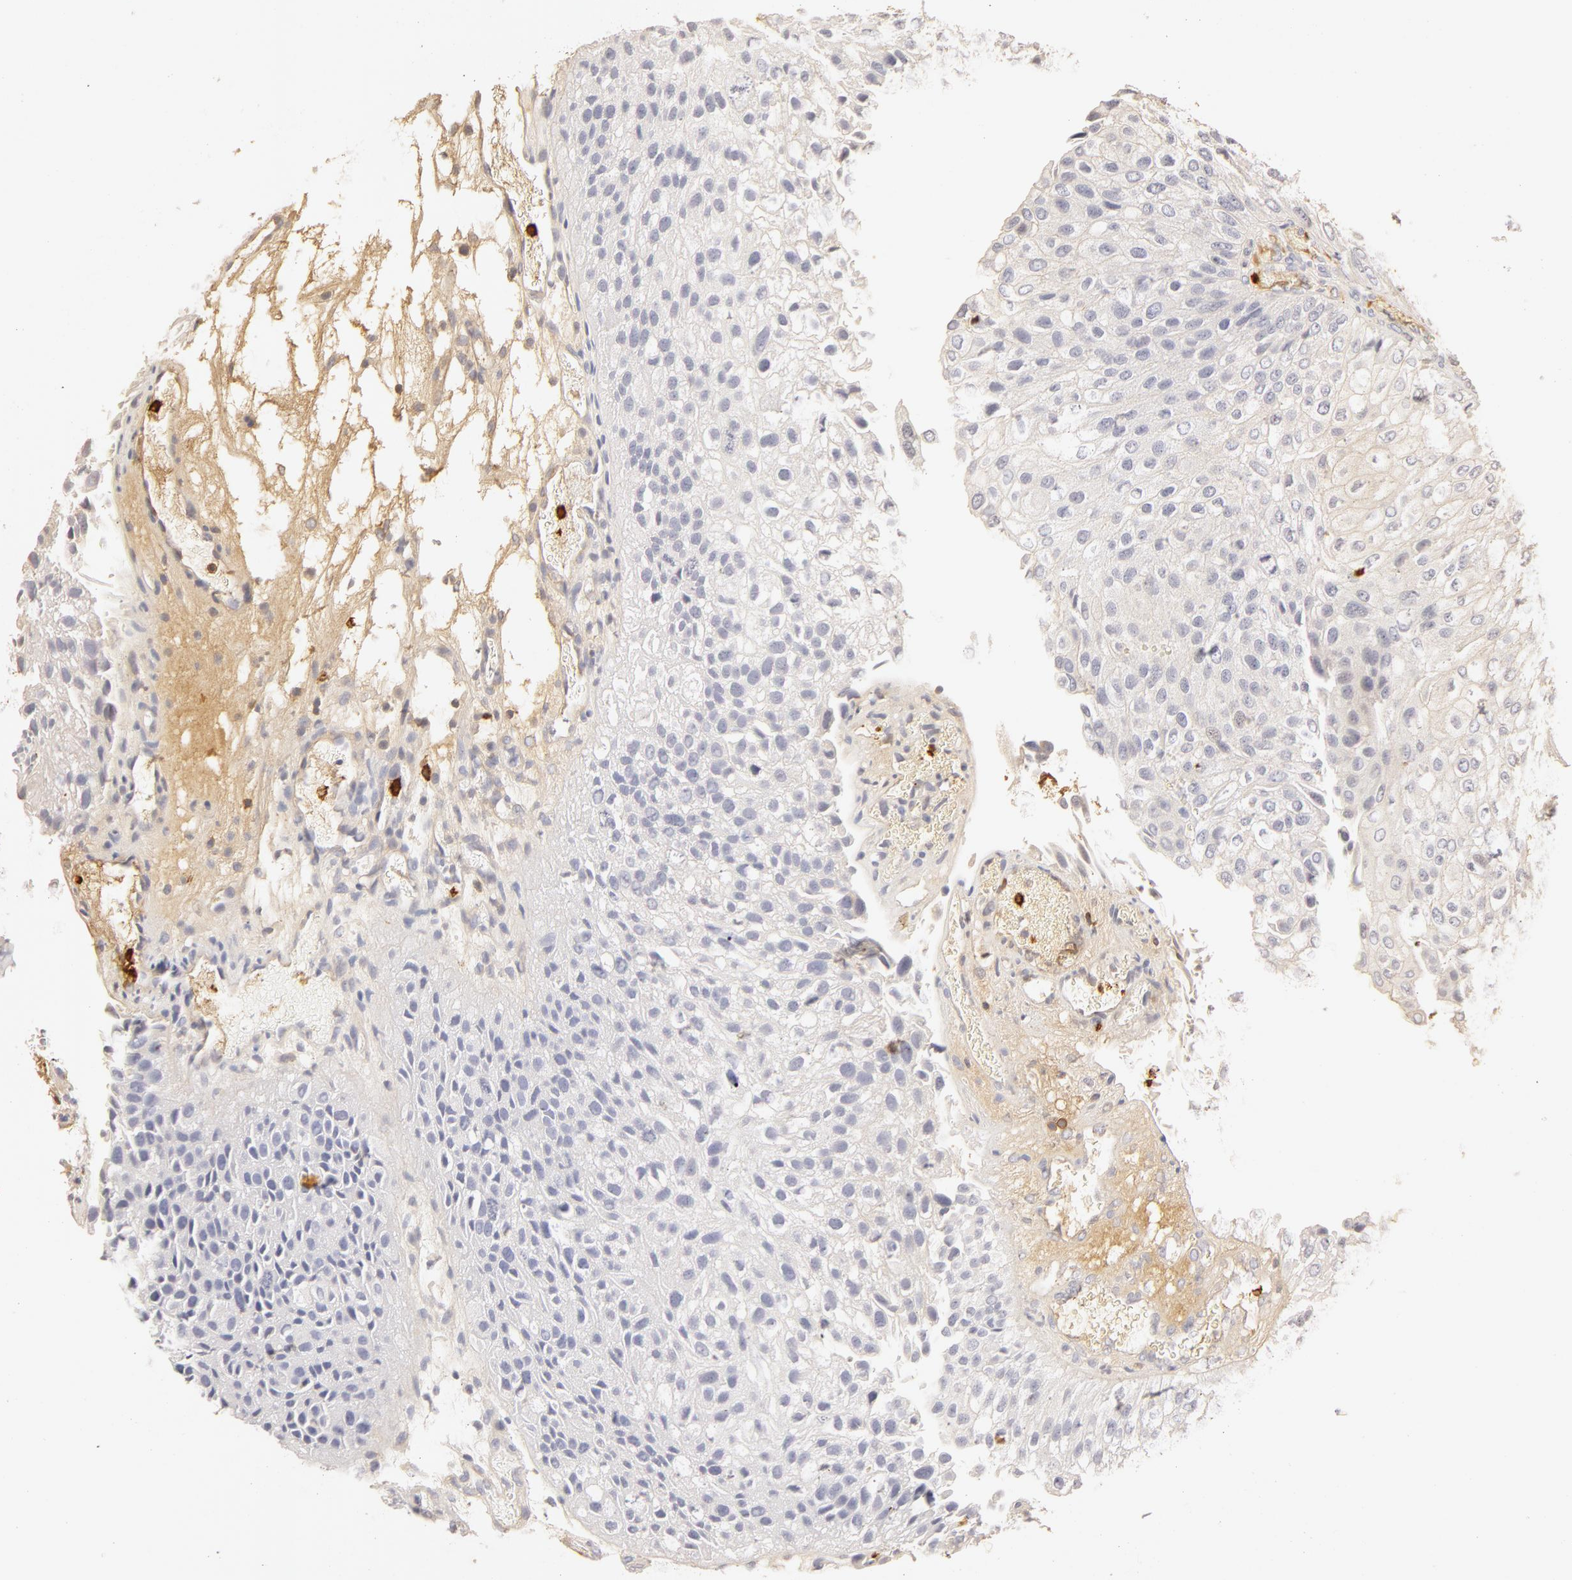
{"staining": {"intensity": "negative", "quantity": "none", "location": "none"}, "tissue": "urothelial cancer", "cell_type": "Tumor cells", "image_type": "cancer", "snomed": [{"axis": "morphology", "description": "Urothelial carcinoma, Low grade"}, {"axis": "topography", "description": "Urinary bladder"}], "caption": "A photomicrograph of human urothelial cancer is negative for staining in tumor cells.", "gene": "C1R", "patient": {"sex": "female", "age": 89}}